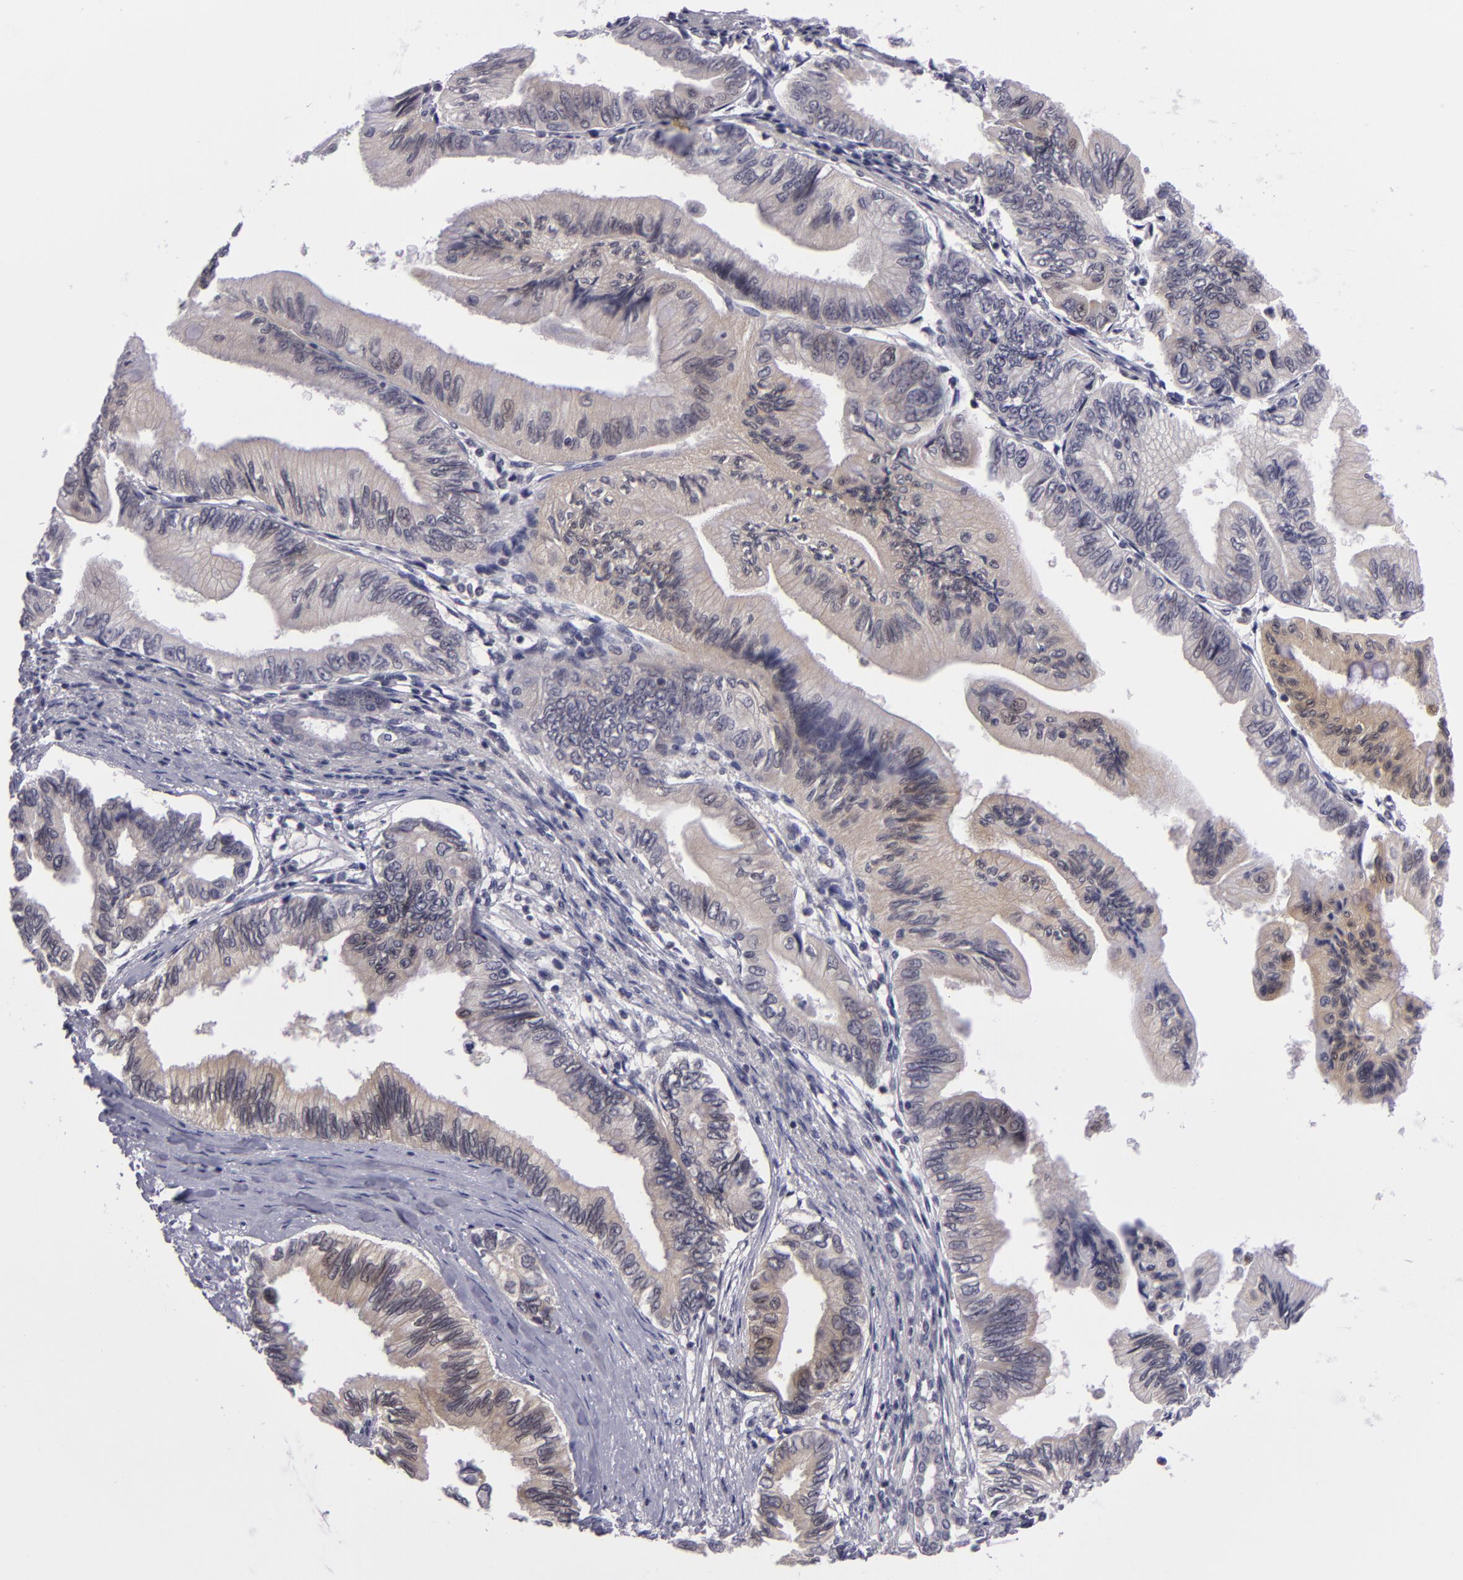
{"staining": {"intensity": "weak", "quantity": "25%-75%", "location": "cytoplasmic/membranous"}, "tissue": "pancreatic cancer", "cell_type": "Tumor cells", "image_type": "cancer", "snomed": [{"axis": "morphology", "description": "Adenocarcinoma, NOS"}, {"axis": "topography", "description": "Pancreas"}], "caption": "Tumor cells demonstrate weak cytoplasmic/membranous staining in approximately 25%-75% of cells in pancreatic adenocarcinoma.", "gene": "BCL10", "patient": {"sex": "female", "age": 66}}